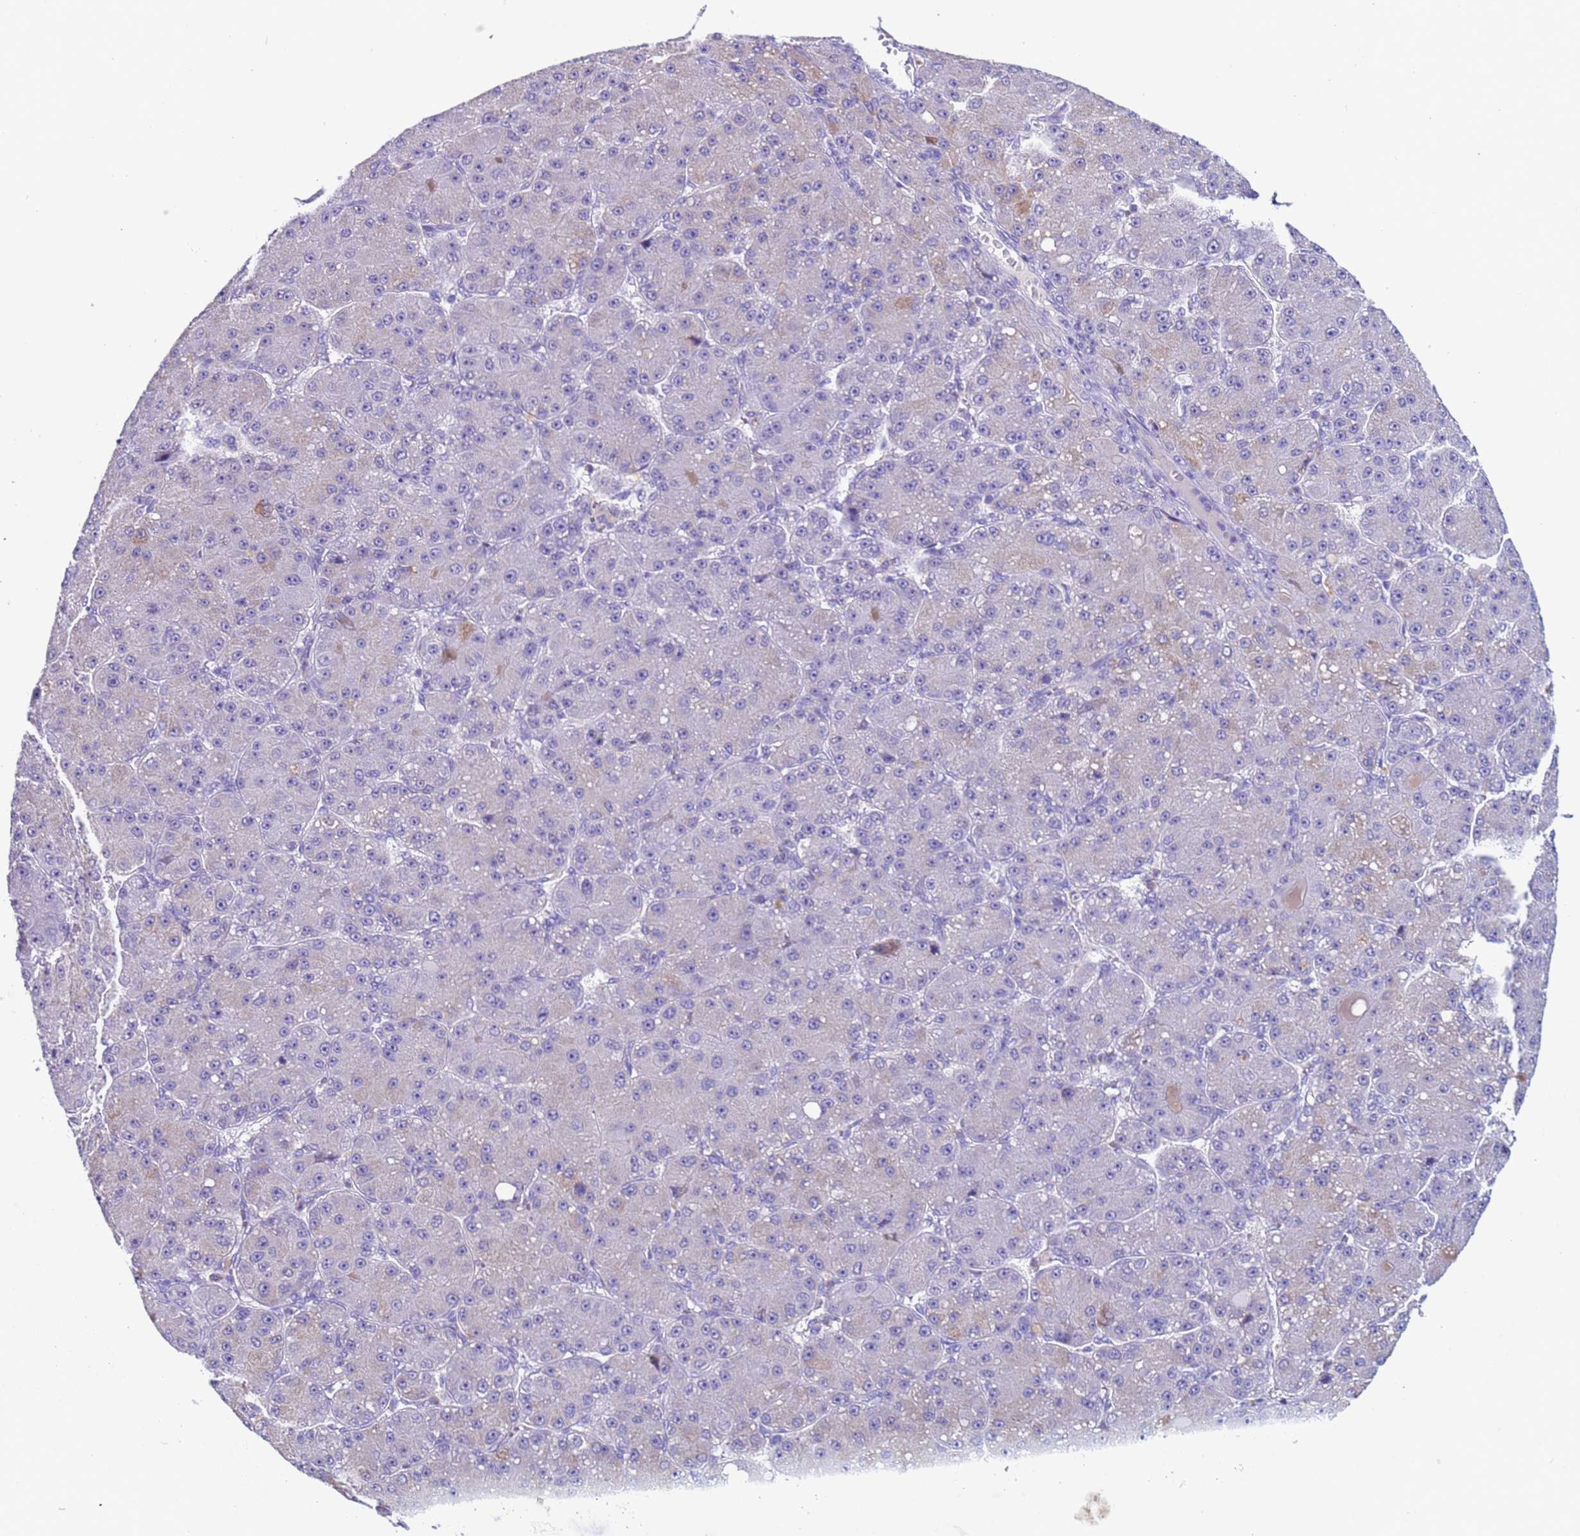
{"staining": {"intensity": "negative", "quantity": "none", "location": "none"}, "tissue": "liver cancer", "cell_type": "Tumor cells", "image_type": "cancer", "snomed": [{"axis": "morphology", "description": "Carcinoma, Hepatocellular, NOS"}, {"axis": "topography", "description": "Liver"}], "caption": "Tumor cells are negative for protein expression in human liver hepatocellular carcinoma.", "gene": "ZNF248", "patient": {"sex": "male", "age": 67}}